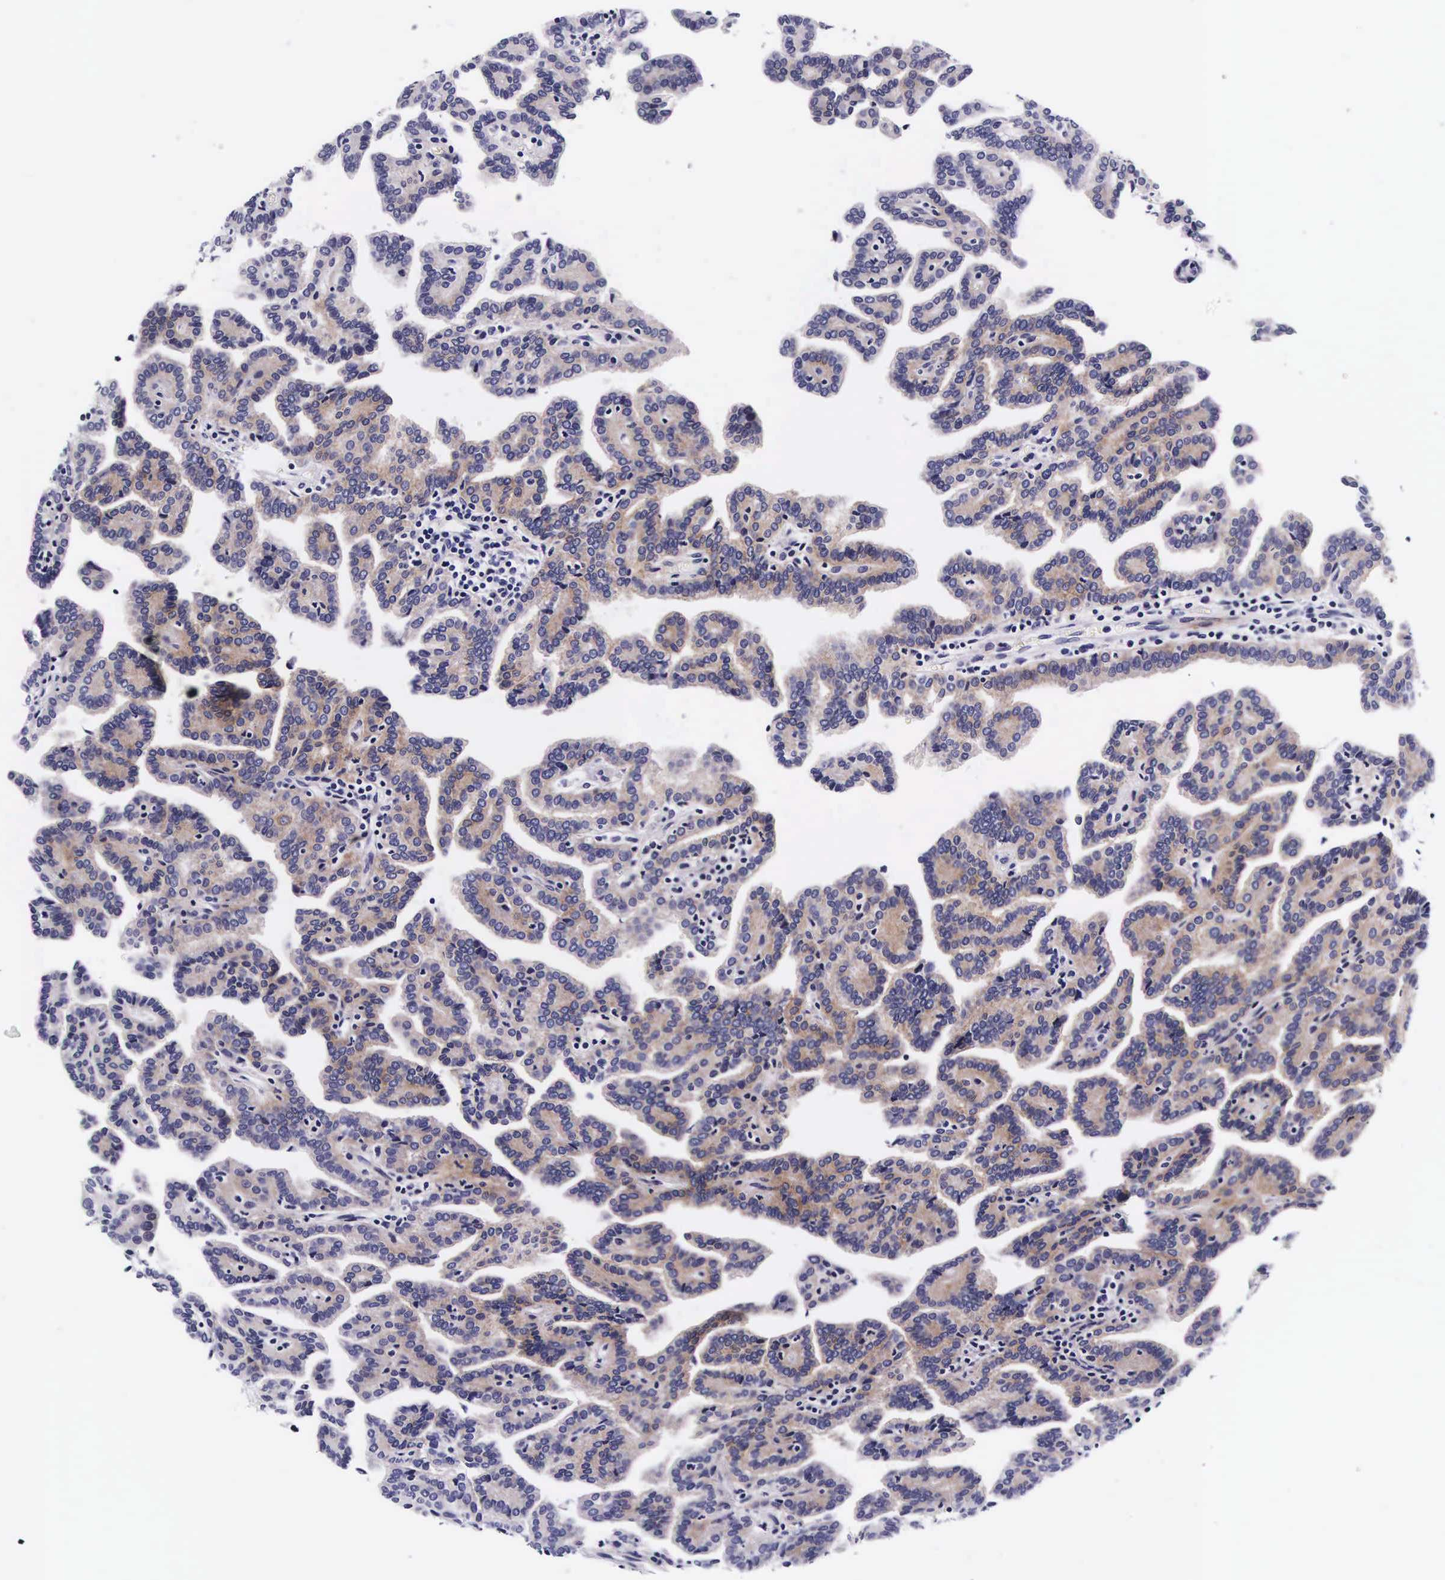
{"staining": {"intensity": "negative", "quantity": "none", "location": "none"}, "tissue": "renal cancer", "cell_type": "Tumor cells", "image_type": "cancer", "snomed": [{"axis": "morphology", "description": "Adenocarcinoma, NOS"}, {"axis": "topography", "description": "Kidney"}], "caption": "The immunohistochemistry image has no significant positivity in tumor cells of renal cancer tissue.", "gene": "UPRT", "patient": {"sex": "male", "age": 61}}